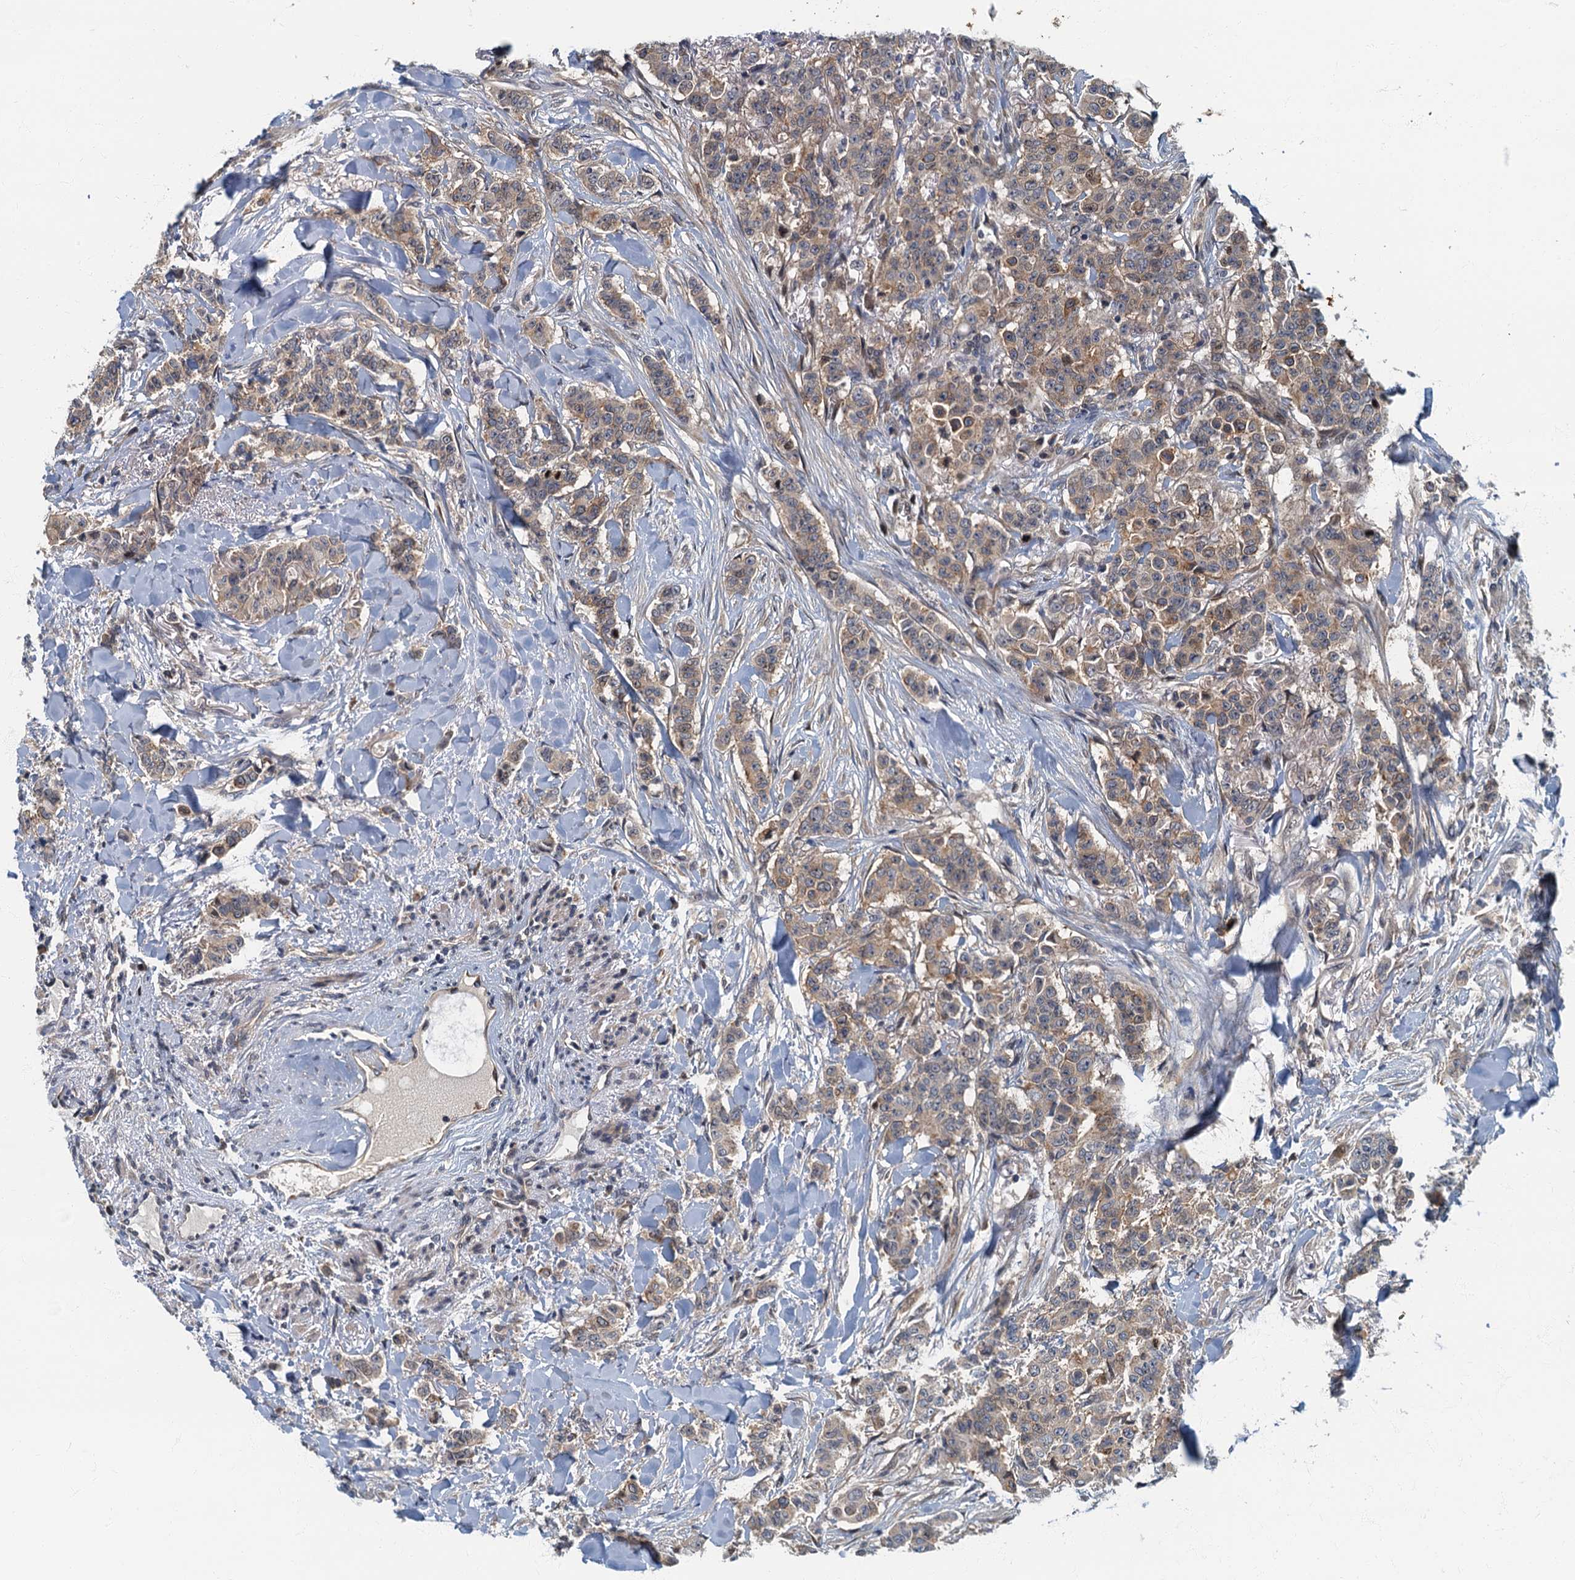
{"staining": {"intensity": "weak", "quantity": ">75%", "location": "cytoplasmic/membranous"}, "tissue": "breast cancer", "cell_type": "Tumor cells", "image_type": "cancer", "snomed": [{"axis": "morphology", "description": "Duct carcinoma"}, {"axis": "topography", "description": "Breast"}], "caption": "Breast intraductal carcinoma stained with a protein marker exhibits weak staining in tumor cells.", "gene": "CKAP2L", "patient": {"sex": "female", "age": 40}}